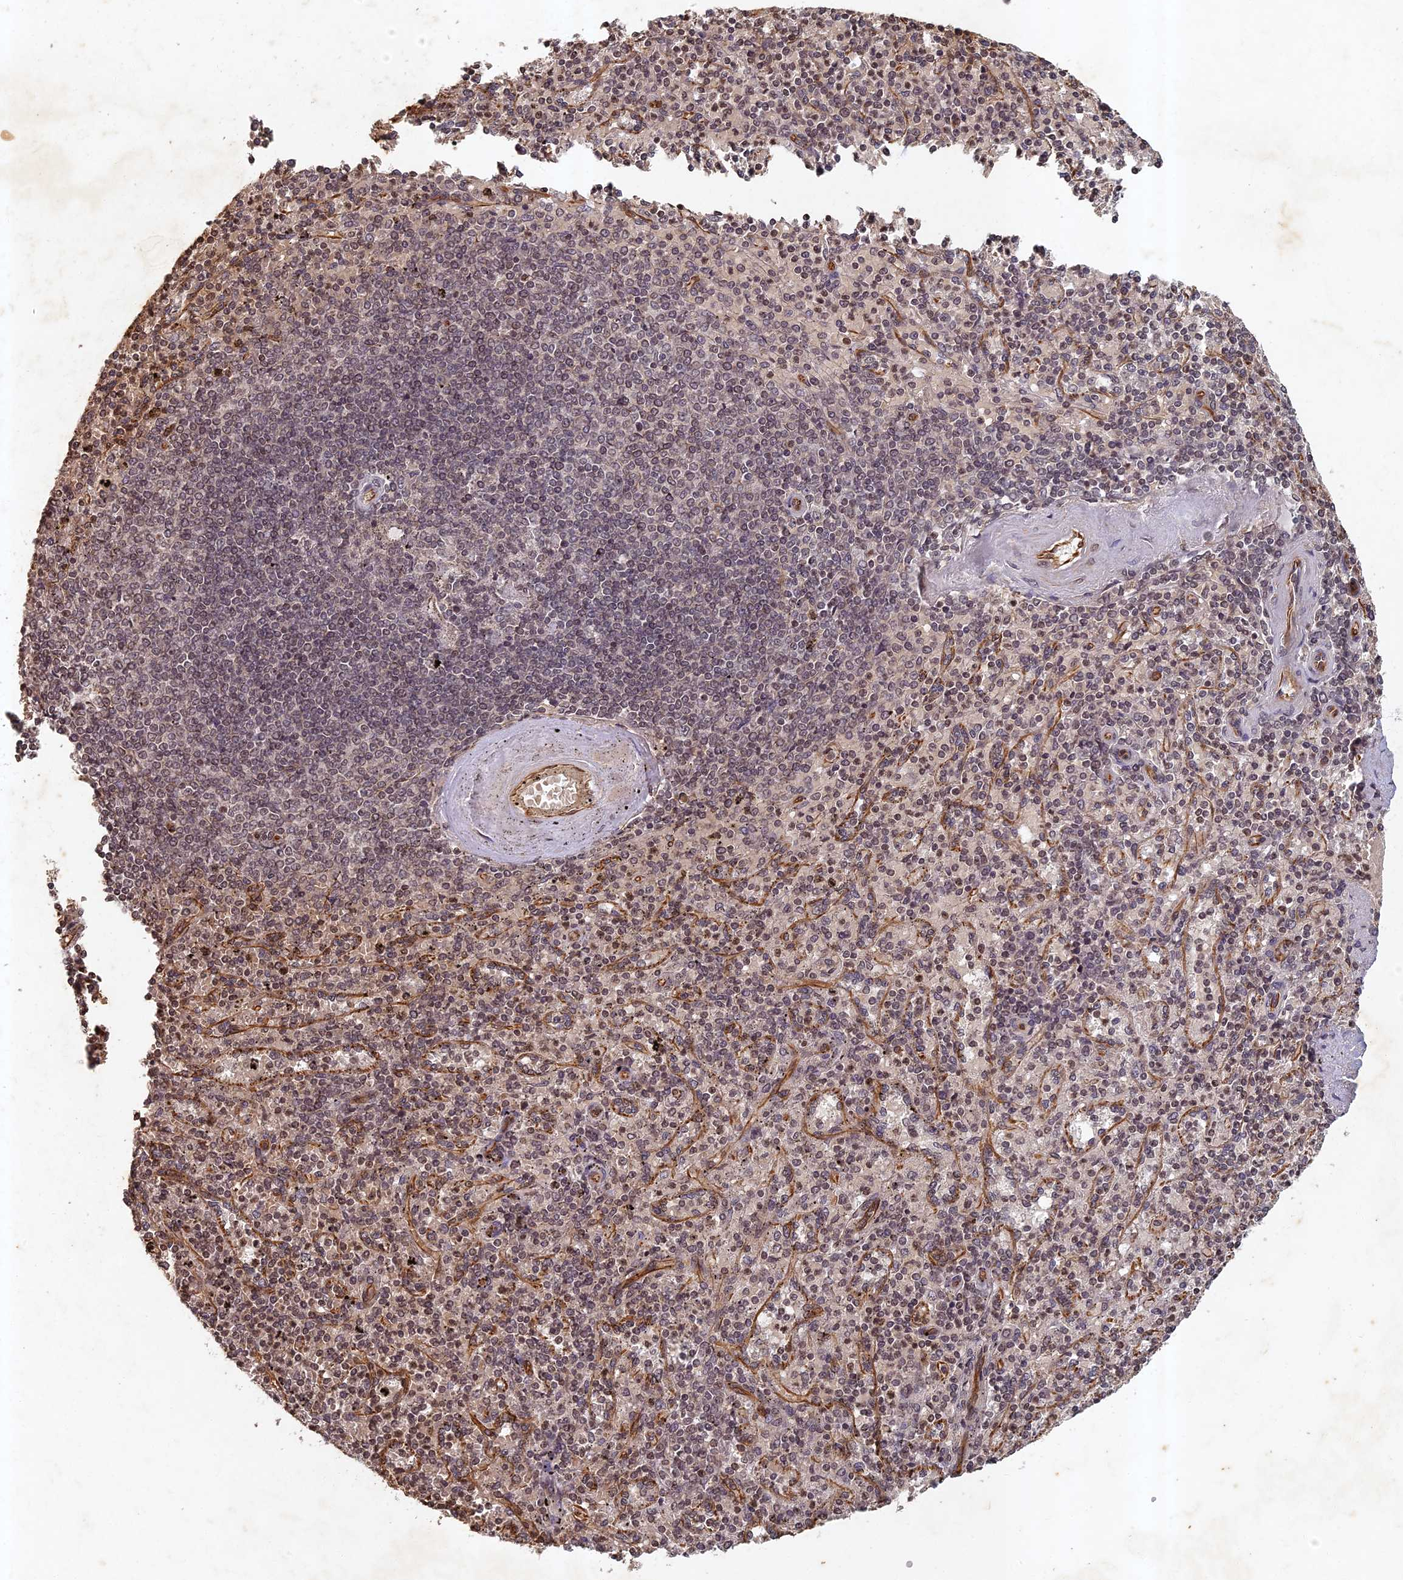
{"staining": {"intensity": "weak", "quantity": "<25%", "location": "nuclear"}, "tissue": "spleen", "cell_type": "Cells in red pulp", "image_type": "normal", "snomed": [{"axis": "morphology", "description": "Normal tissue, NOS"}, {"axis": "topography", "description": "Spleen"}], "caption": "This micrograph is of unremarkable spleen stained with immunohistochemistry (IHC) to label a protein in brown with the nuclei are counter-stained blue. There is no positivity in cells in red pulp. (DAB immunohistochemistry, high magnification).", "gene": "ABCB10", "patient": {"sex": "male", "age": 82}}